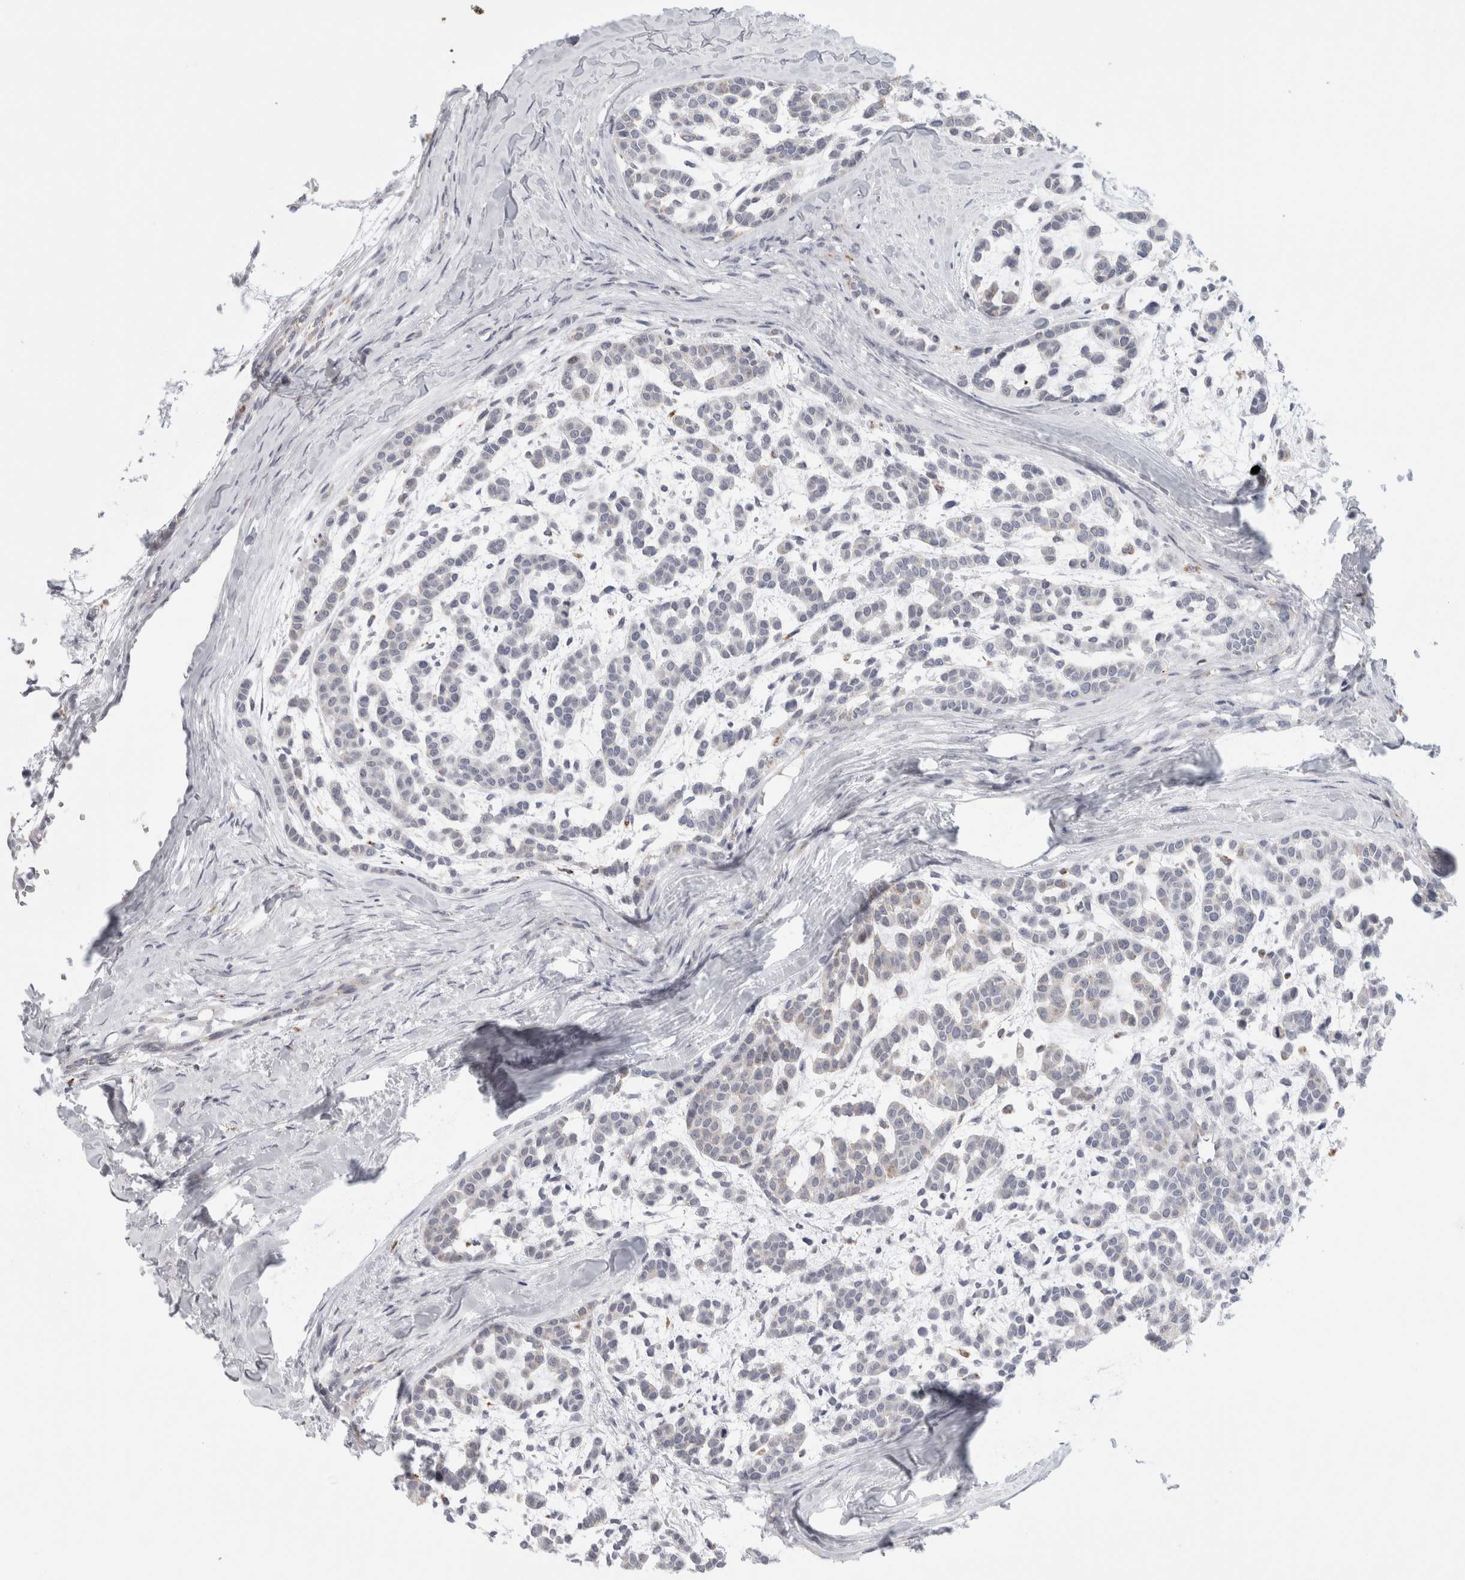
{"staining": {"intensity": "negative", "quantity": "none", "location": "none"}, "tissue": "head and neck cancer", "cell_type": "Tumor cells", "image_type": "cancer", "snomed": [{"axis": "morphology", "description": "Adenocarcinoma, NOS"}, {"axis": "morphology", "description": "Adenoma, NOS"}, {"axis": "topography", "description": "Head-Neck"}], "caption": "Image shows no protein positivity in tumor cells of head and neck cancer (adenocarcinoma) tissue. (IHC, brightfield microscopy, high magnification).", "gene": "ANKMY1", "patient": {"sex": "female", "age": 55}}